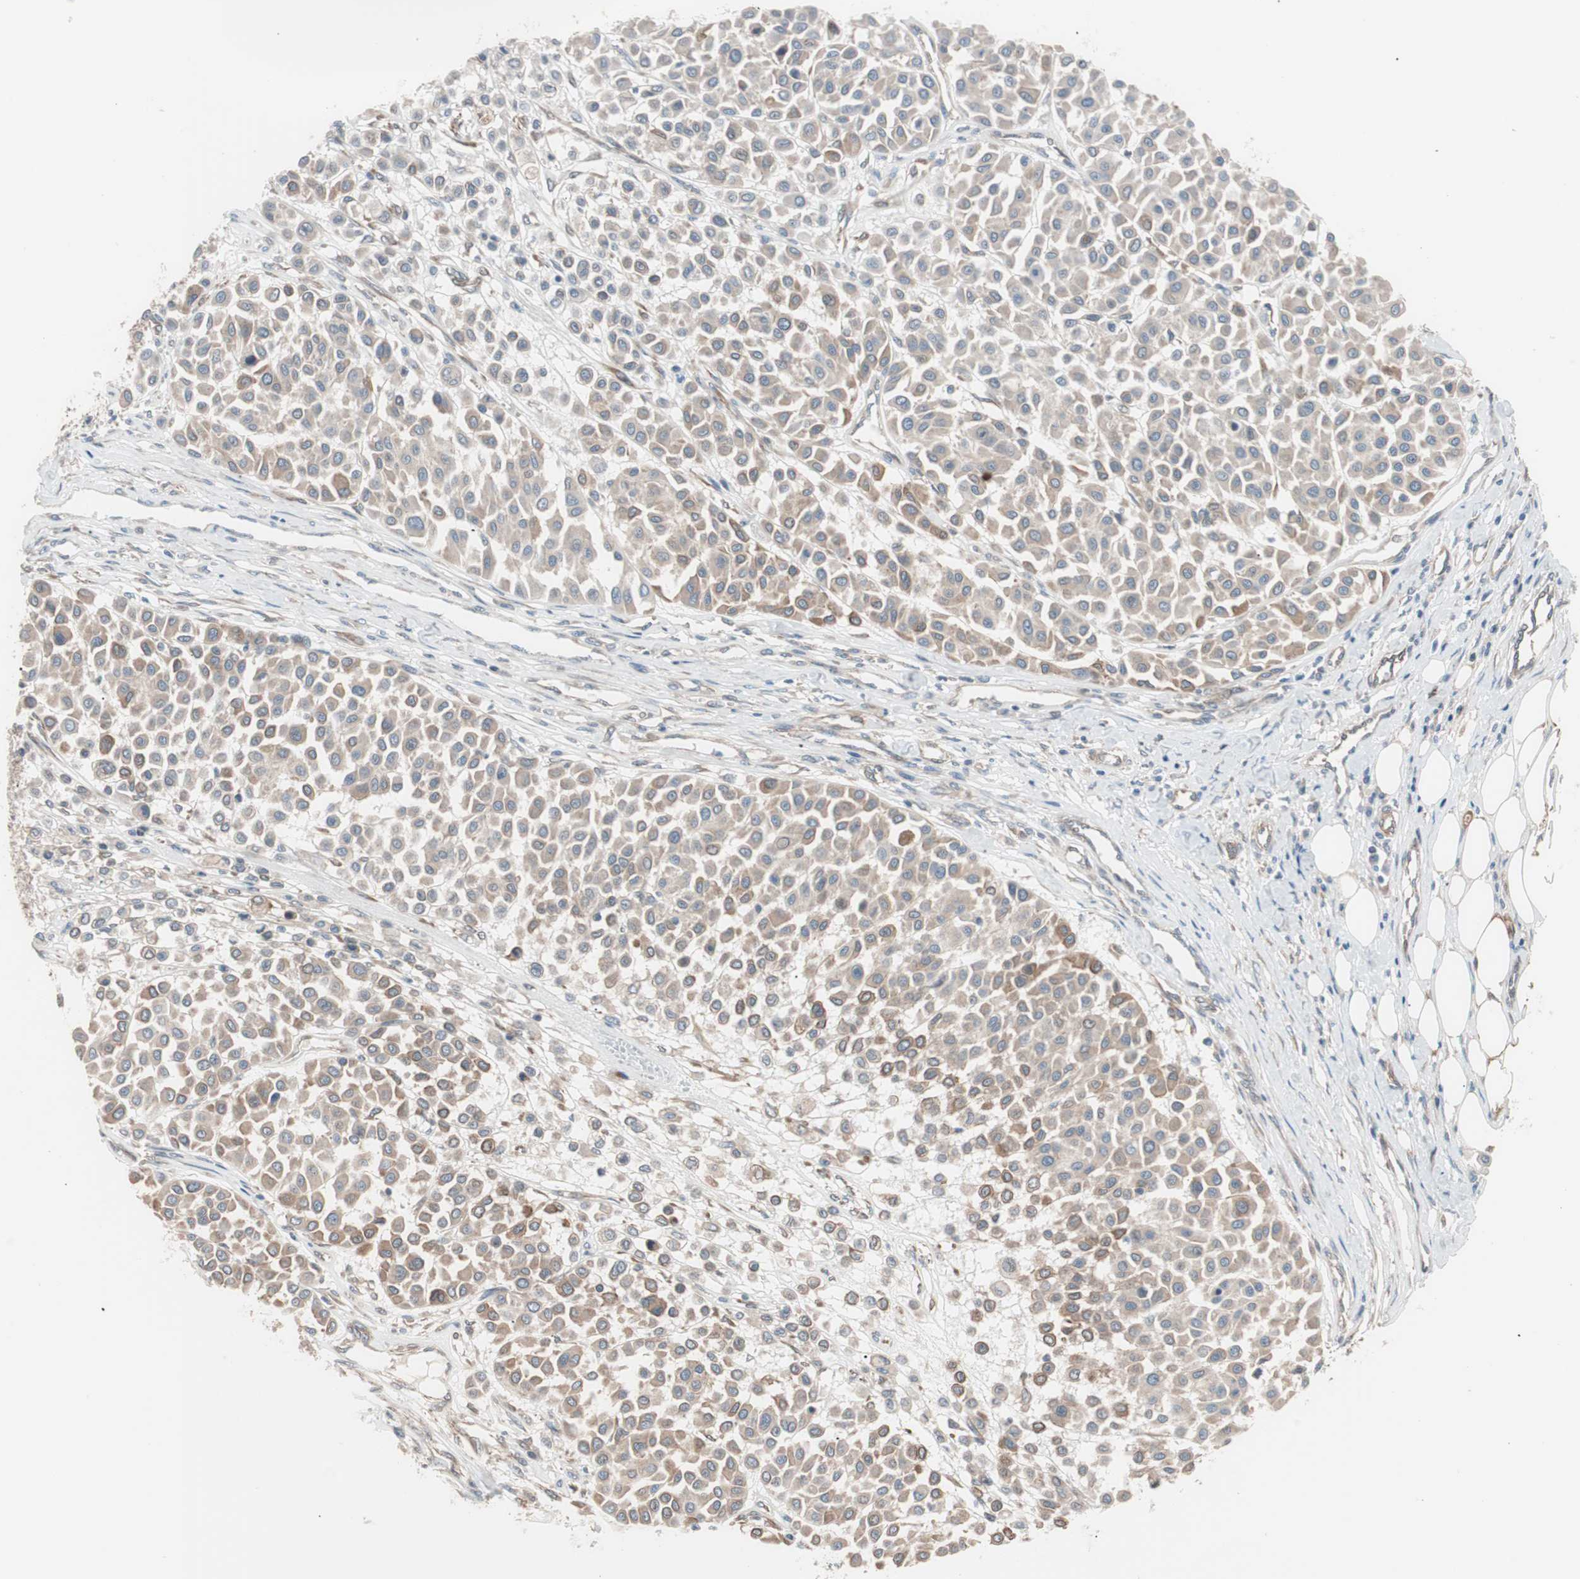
{"staining": {"intensity": "weak", "quantity": ">75%", "location": "cytoplasmic/membranous"}, "tissue": "melanoma", "cell_type": "Tumor cells", "image_type": "cancer", "snomed": [{"axis": "morphology", "description": "Malignant melanoma, Metastatic site"}, {"axis": "topography", "description": "Soft tissue"}], "caption": "About >75% of tumor cells in malignant melanoma (metastatic site) reveal weak cytoplasmic/membranous protein expression as visualized by brown immunohistochemical staining.", "gene": "SMG1", "patient": {"sex": "male", "age": 41}}